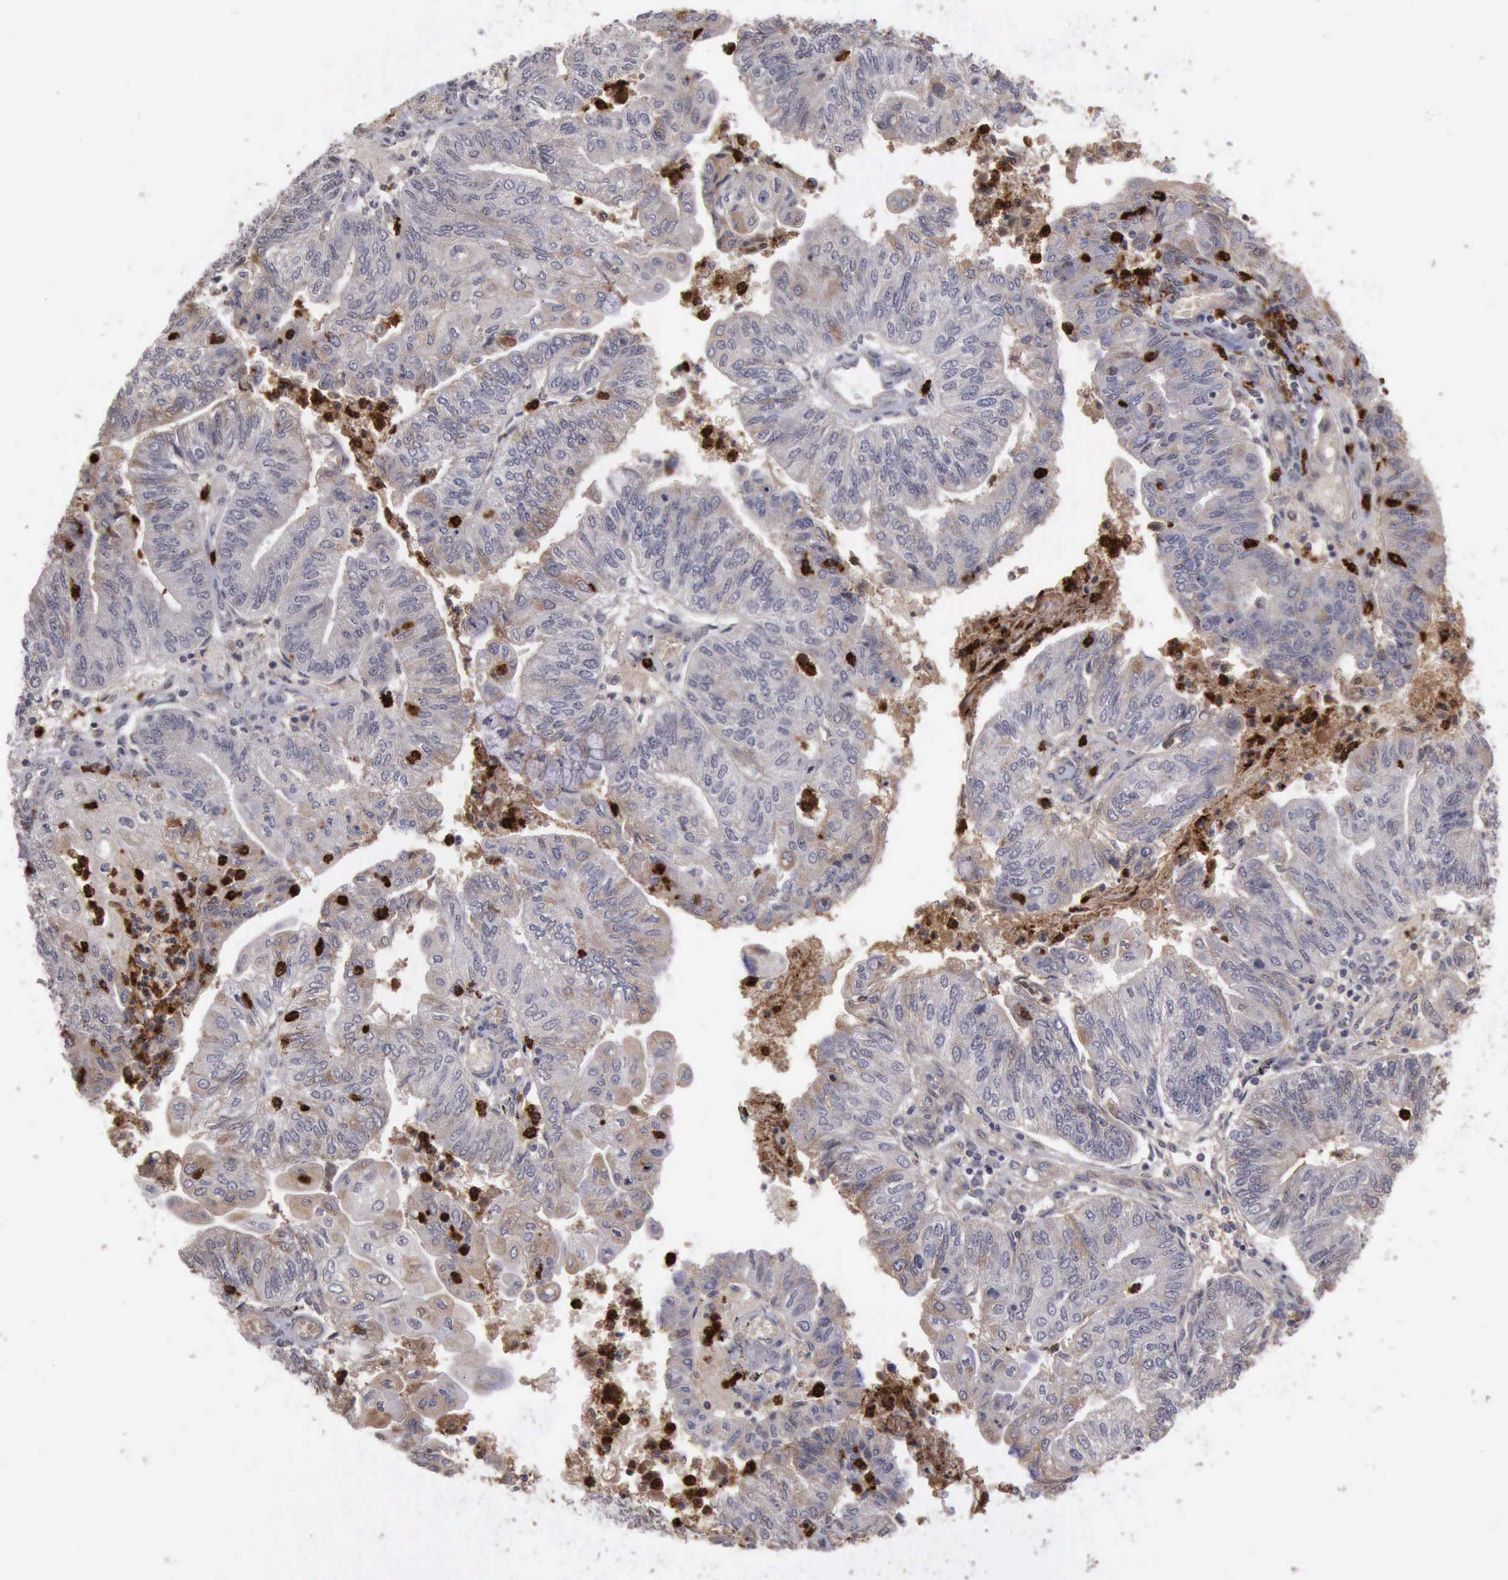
{"staining": {"intensity": "negative", "quantity": "none", "location": "none"}, "tissue": "endometrial cancer", "cell_type": "Tumor cells", "image_type": "cancer", "snomed": [{"axis": "morphology", "description": "Adenocarcinoma, NOS"}, {"axis": "topography", "description": "Endometrium"}], "caption": "Human endometrial cancer stained for a protein using IHC exhibits no staining in tumor cells.", "gene": "MMP9", "patient": {"sex": "female", "age": 59}}